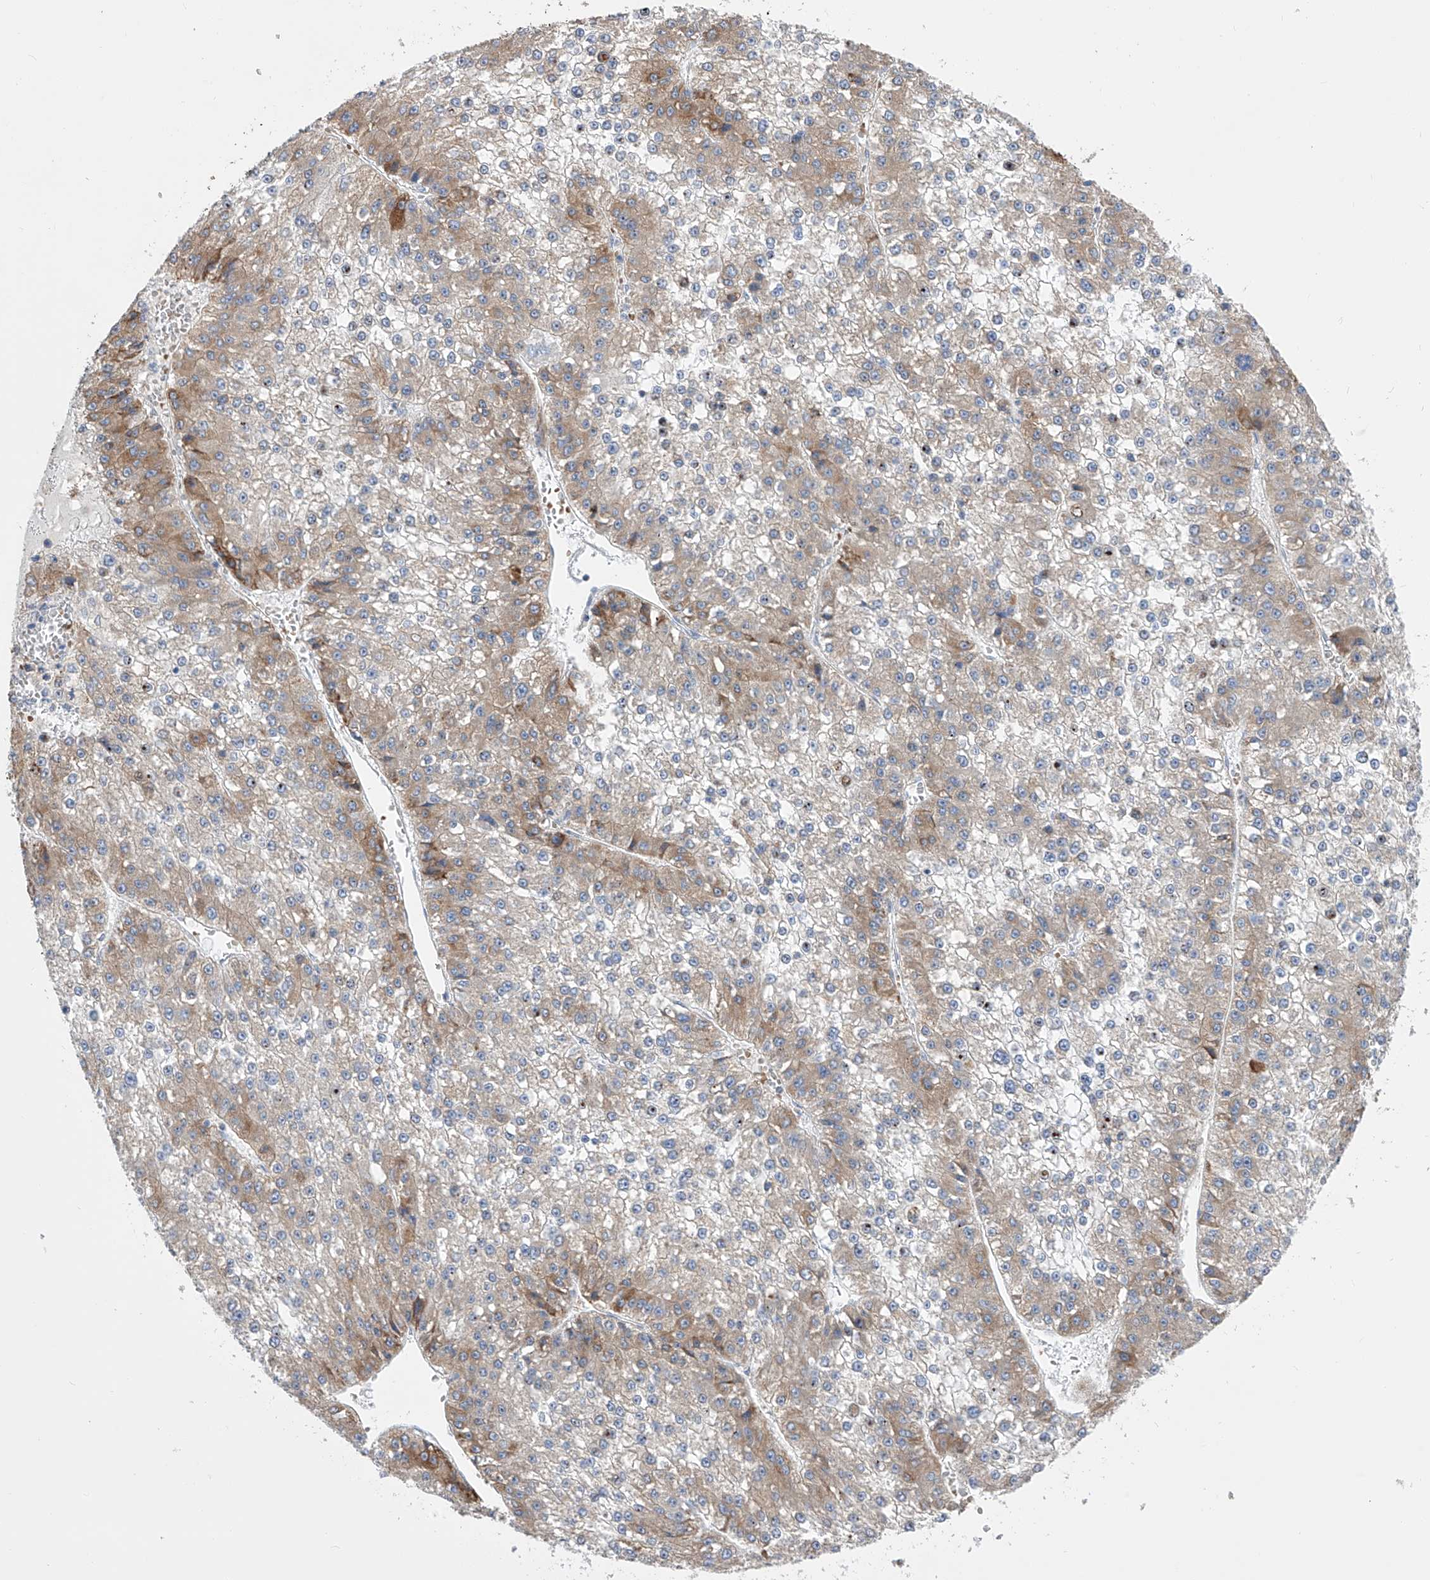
{"staining": {"intensity": "moderate", "quantity": "<25%", "location": "cytoplasmic/membranous"}, "tissue": "liver cancer", "cell_type": "Tumor cells", "image_type": "cancer", "snomed": [{"axis": "morphology", "description": "Carcinoma, Hepatocellular, NOS"}, {"axis": "topography", "description": "Liver"}], "caption": "This micrograph shows immunohistochemistry staining of human liver cancer (hepatocellular carcinoma), with low moderate cytoplasmic/membranous staining in approximately <25% of tumor cells.", "gene": "NFATC4", "patient": {"sex": "female", "age": 73}}